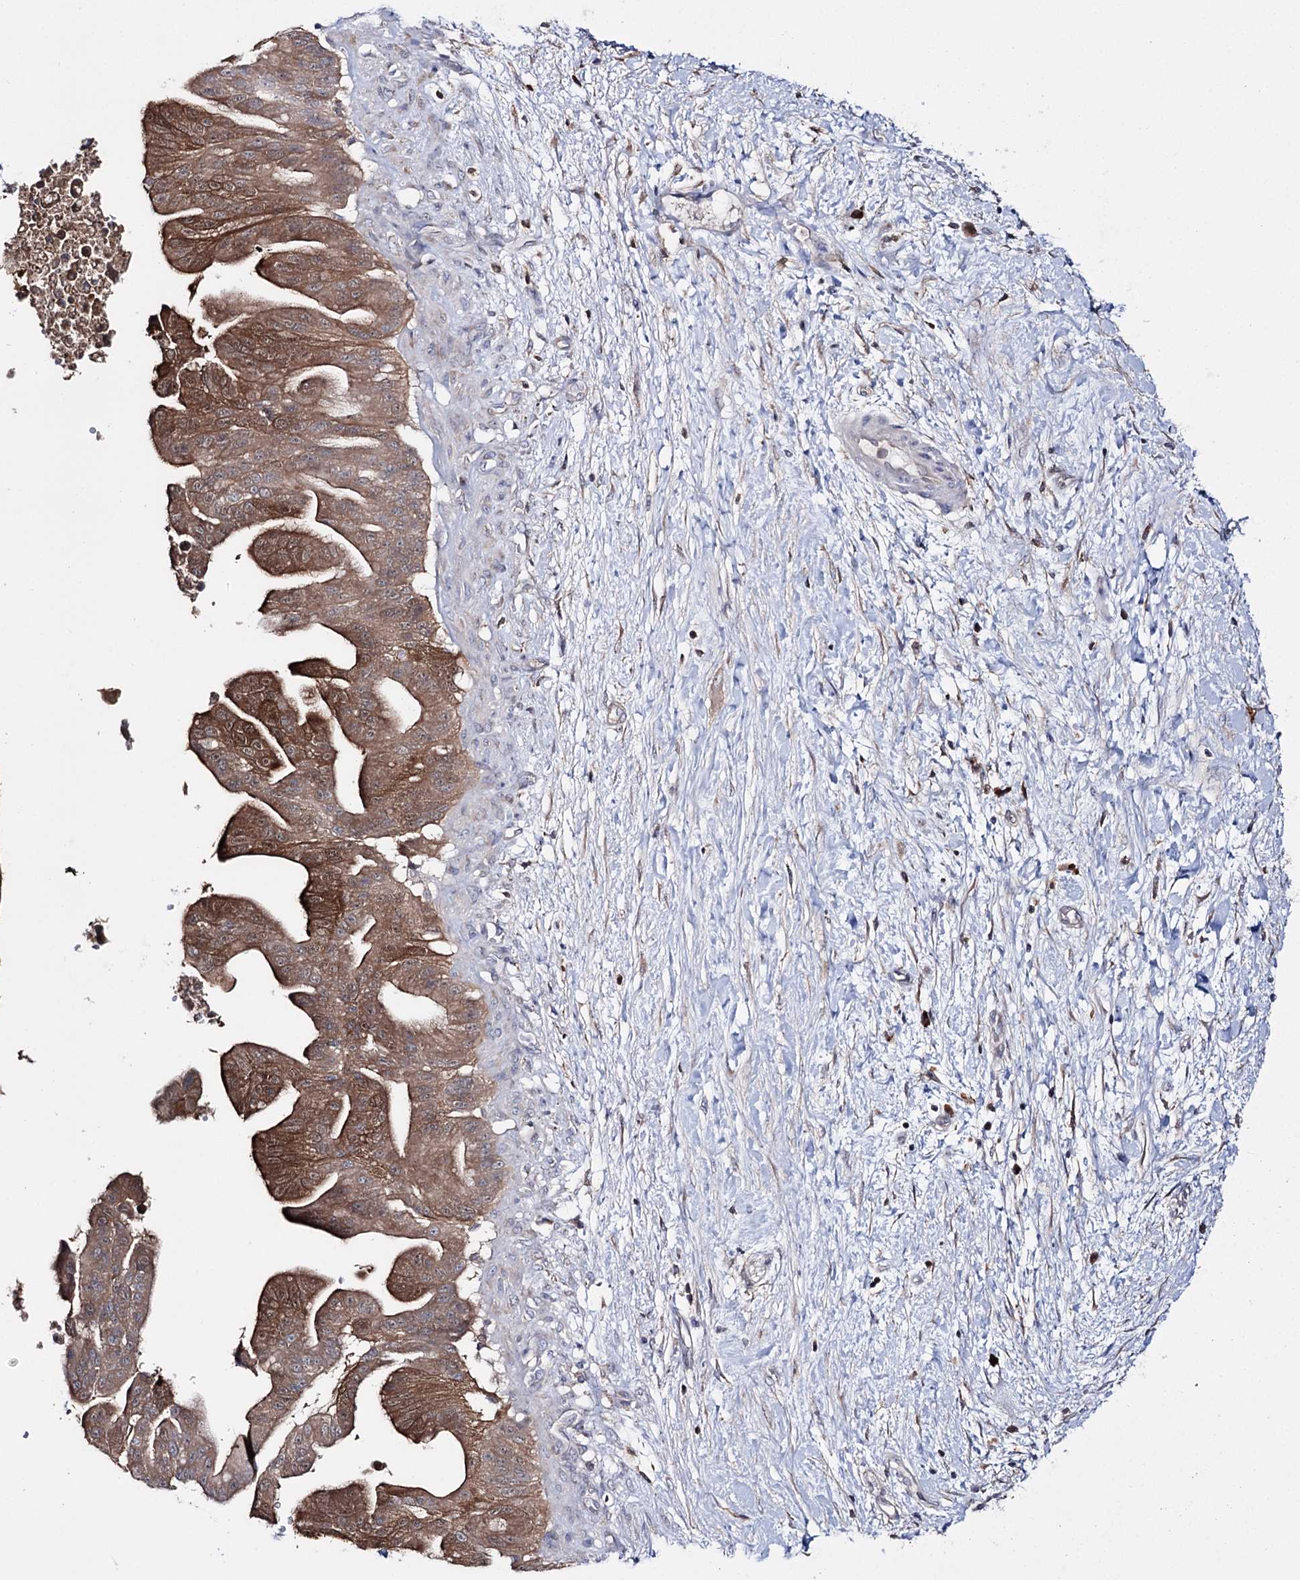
{"staining": {"intensity": "moderate", "quantity": ">75%", "location": "cytoplasmic/membranous,nuclear"}, "tissue": "pancreatic cancer", "cell_type": "Tumor cells", "image_type": "cancer", "snomed": [{"axis": "morphology", "description": "Adenocarcinoma, NOS"}, {"axis": "topography", "description": "Pancreas"}], "caption": "This micrograph displays immunohistochemistry (IHC) staining of human pancreatic cancer (adenocarcinoma), with medium moderate cytoplasmic/membranous and nuclear positivity in about >75% of tumor cells.", "gene": "PTER", "patient": {"sex": "male", "age": 68}}